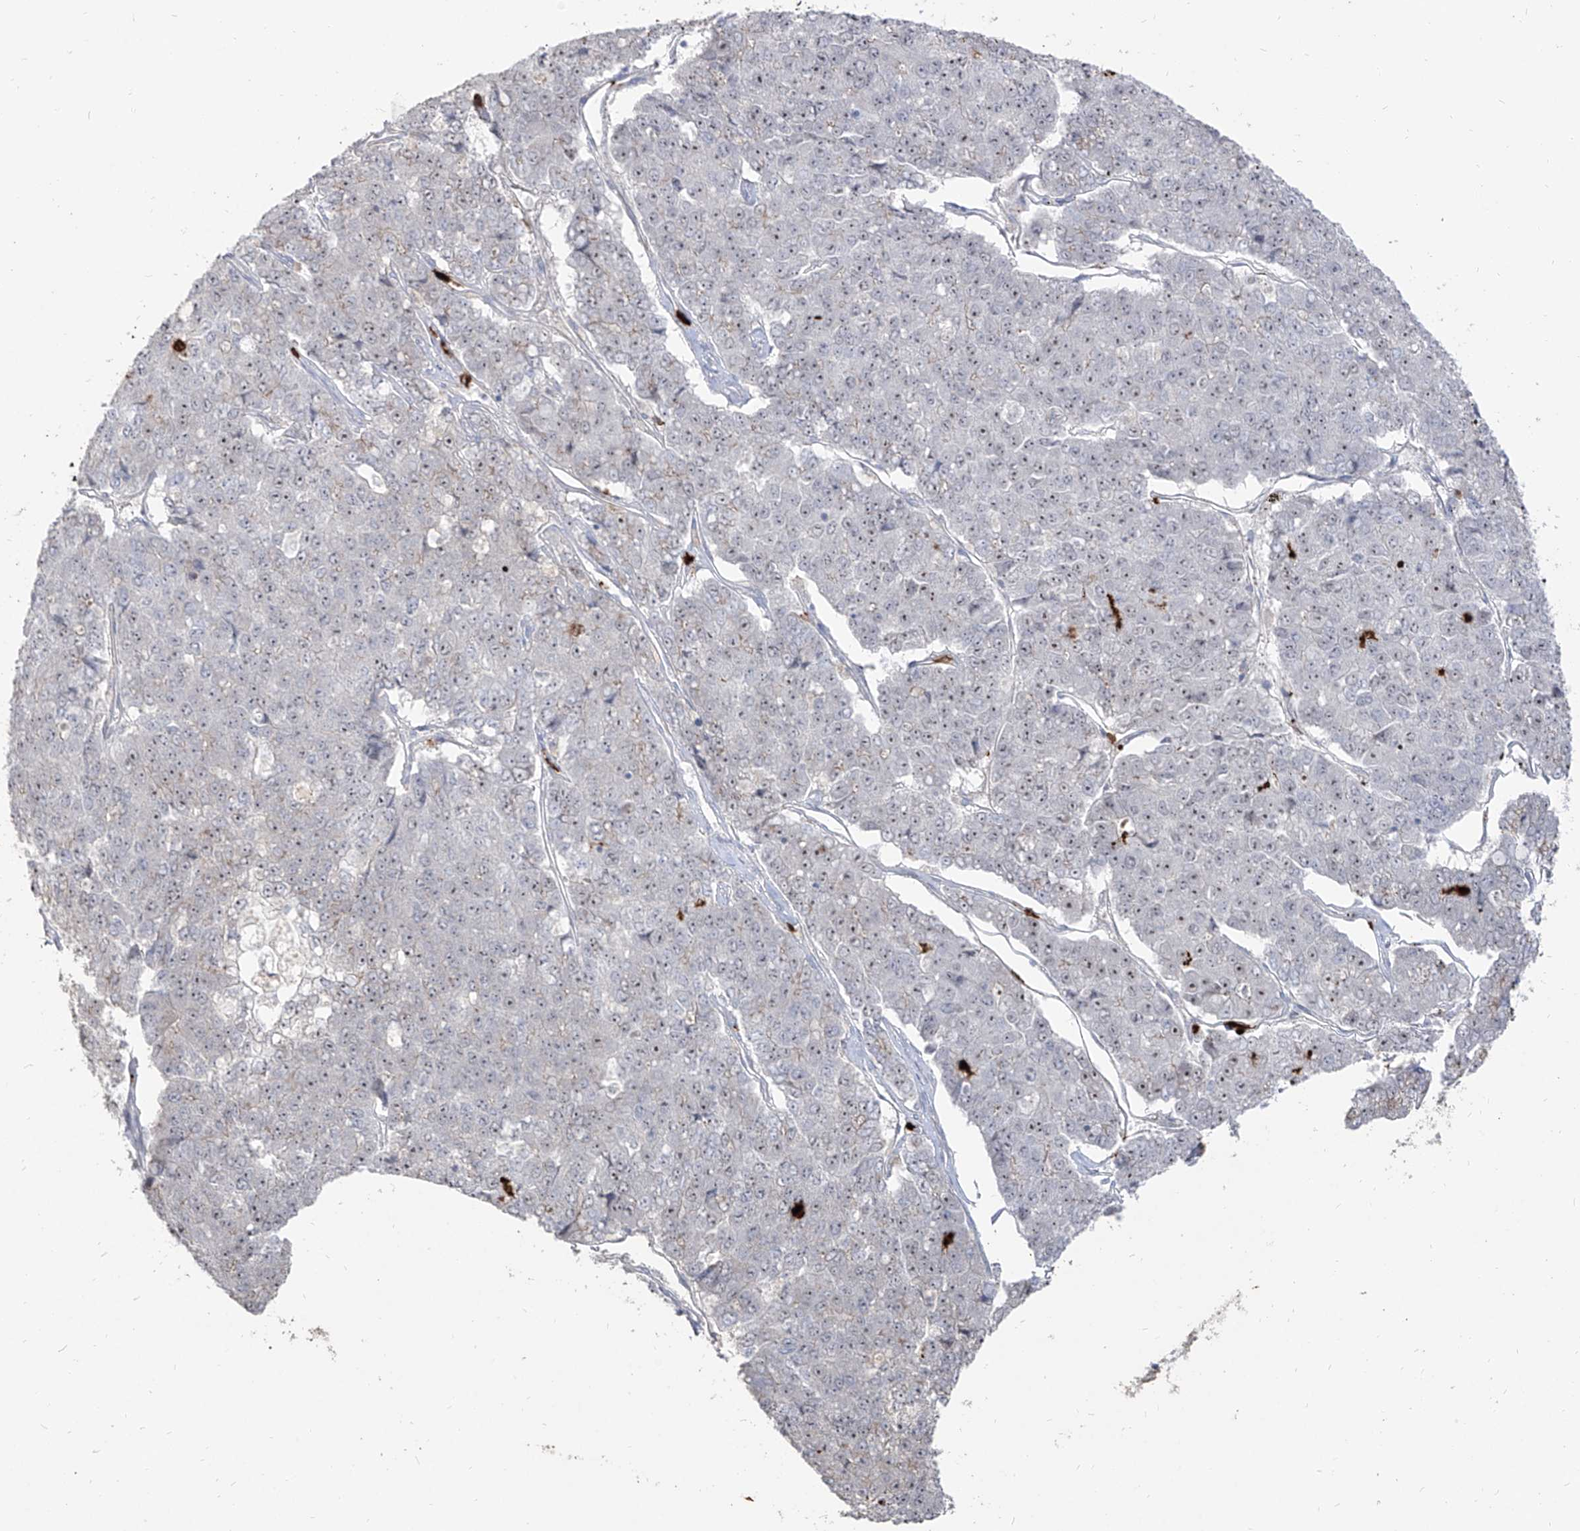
{"staining": {"intensity": "negative", "quantity": "none", "location": "none"}, "tissue": "pancreatic cancer", "cell_type": "Tumor cells", "image_type": "cancer", "snomed": [{"axis": "morphology", "description": "Adenocarcinoma, NOS"}, {"axis": "topography", "description": "Pancreas"}], "caption": "Human pancreatic cancer (adenocarcinoma) stained for a protein using immunohistochemistry displays no staining in tumor cells.", "gene": "ZNF227", "patient": {"sex": "male", "age": 50}}